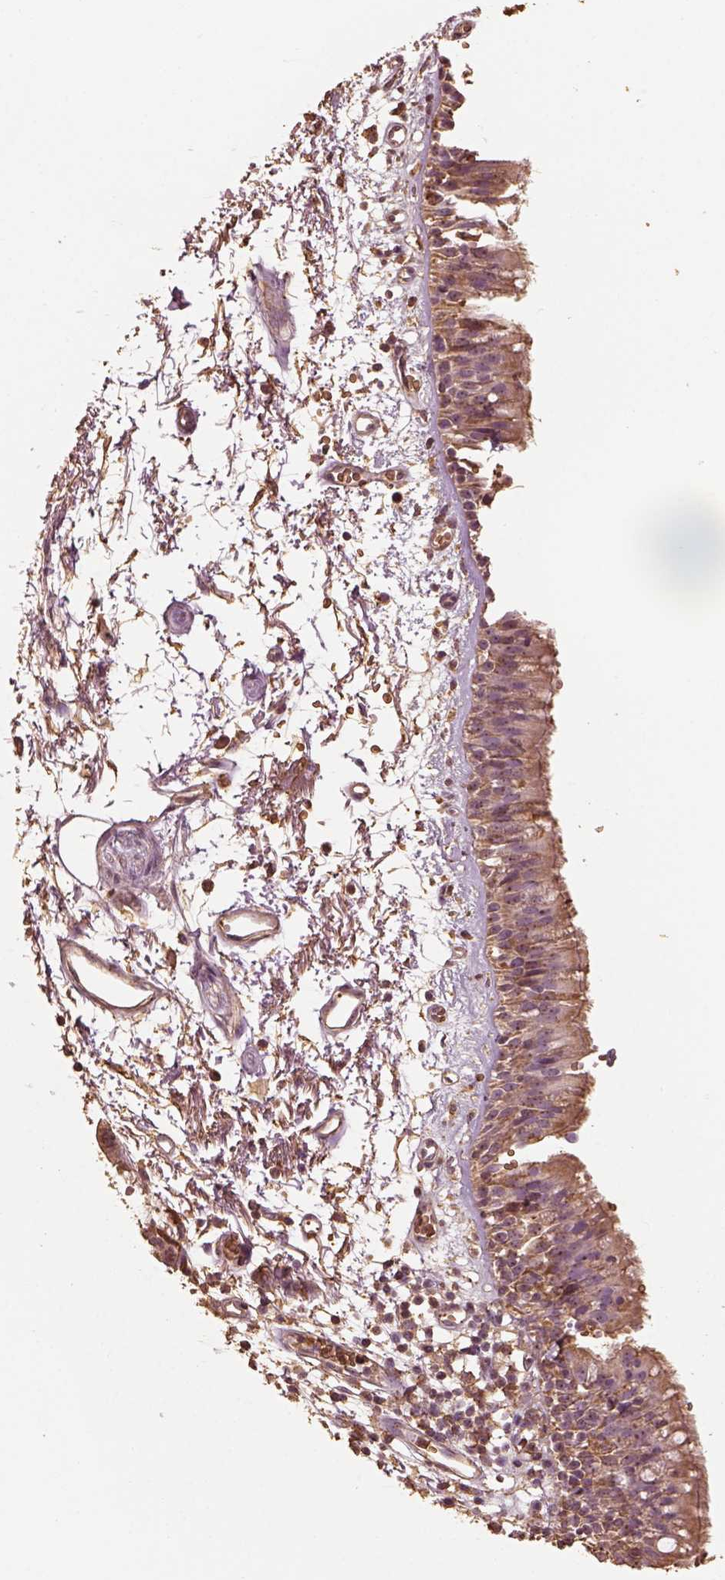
{"staining": {"intensity": "moderate", "quantity": ">75%", "location": "cytoplasmic/membranous"}, "tissue": "bronchus", "cell_type": "Respiratory epithelial cells", "image_type": "normal", "snomed": [{"axis": "morphology", "description": "Normal tissue, NOS"}, {"axis": "morphology", "description": "Squamous cell carcinoma, NOS"}, {"axis": "topography", "description": "Cartilage tissue"}, {"axis": "topography", "description": "Bronchus"}, {"axis": "topography", "description": "Lung"}], "caption": "Moderate cytoplasmic/membranous staining for a protein is present in about >75% of respiratory epithelial cells of unremarkable bronchus using IHC.", "gene": "PTGES2", "patient": {"sex": "male", "age": 66}}